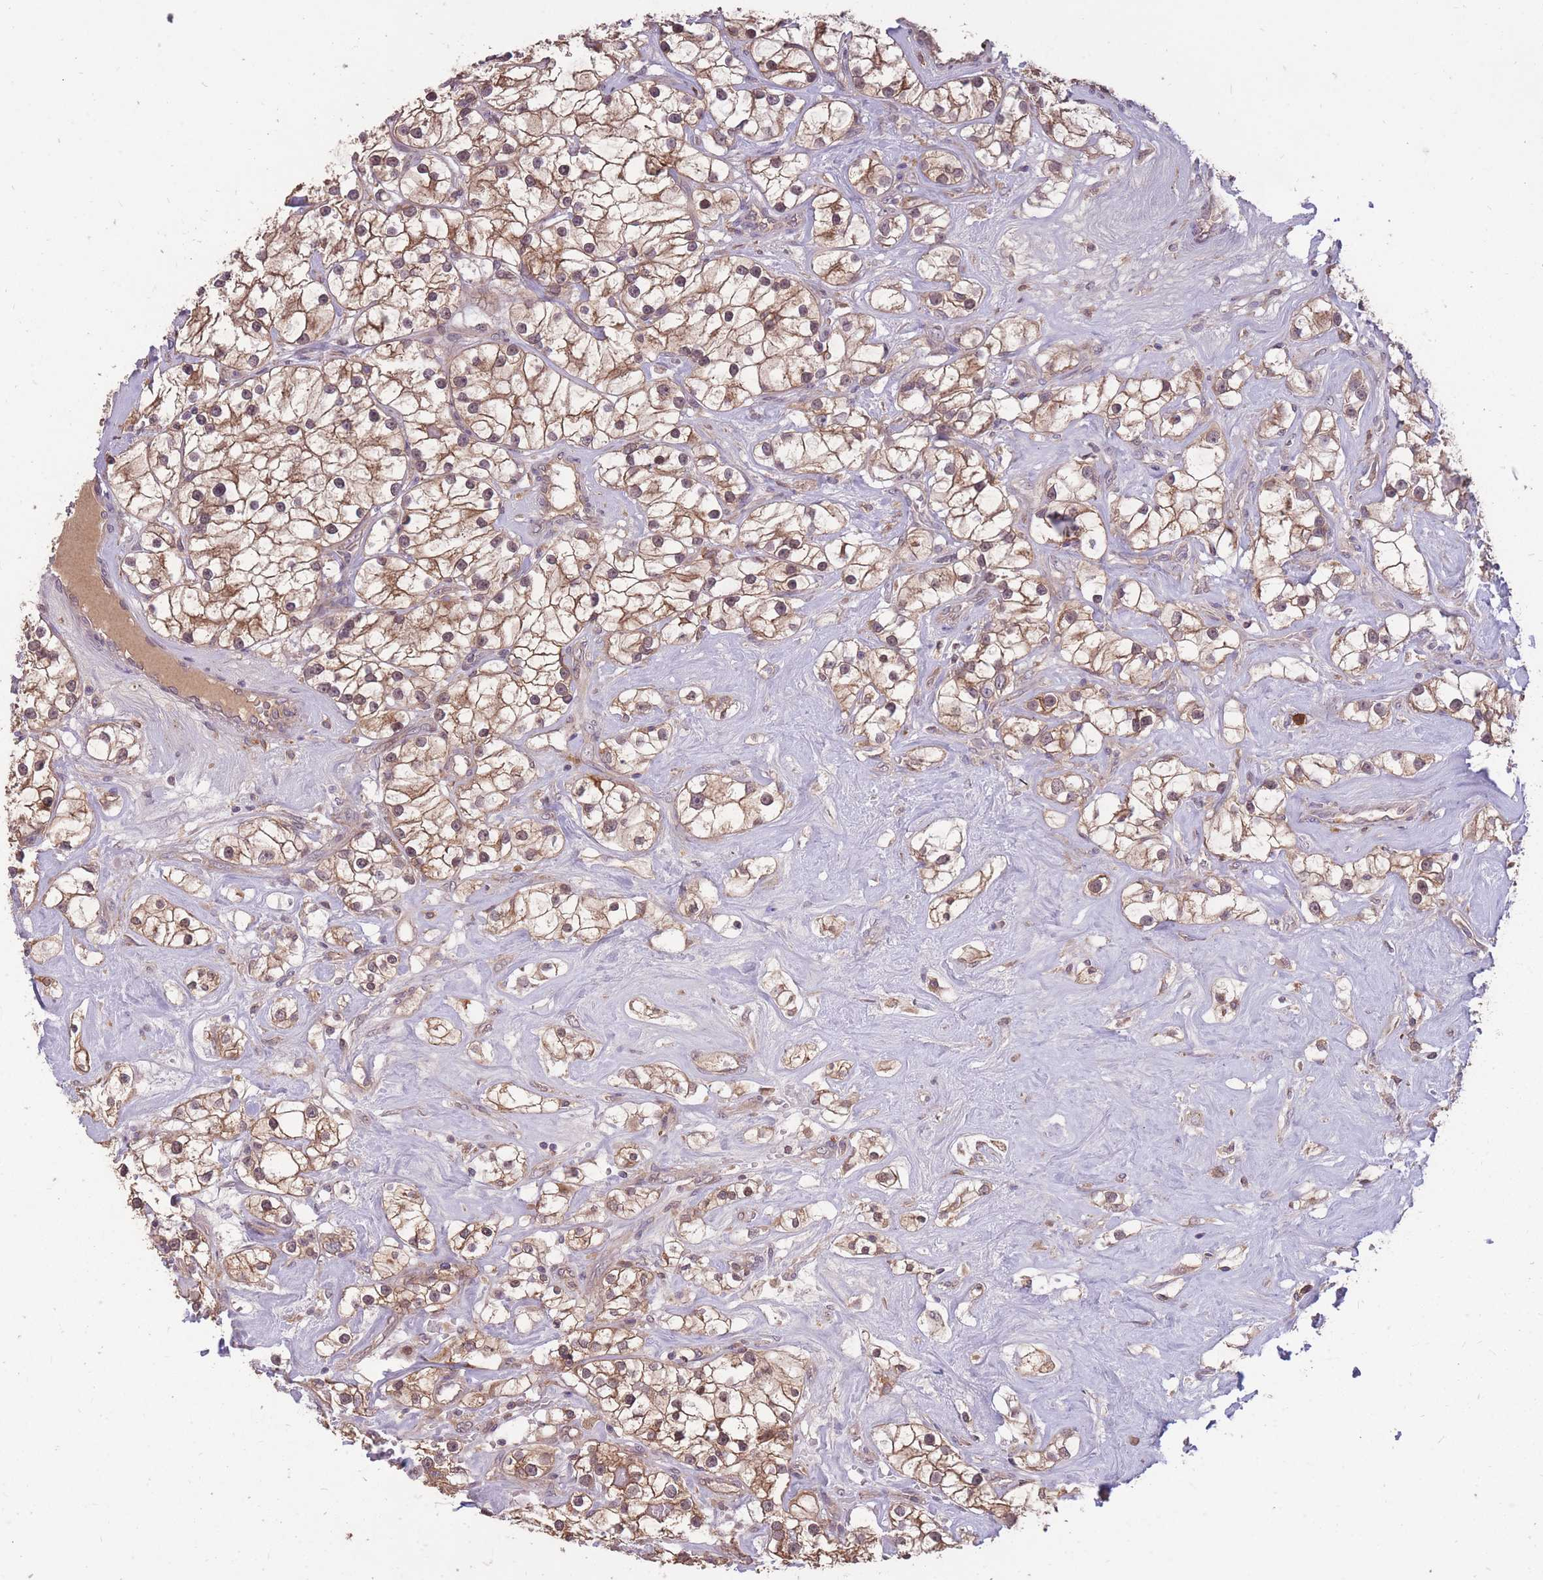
{"staining": {"intensity": "moderate", "quantity": ">75%", "location": "cytoplasmic/membranous"}, "tissue": "renal cancer", "cell_type": "Tumor cells", "image_type": "cancer", "snomed": [{"axis": "morphology", "description": "Adenocarcinoma, NOS"}, {"axis": "topography", "description": "Kidney"}], "caption": "Moderate cytoplasmic/membranous protein expression is appreciated in approximately >75% of tumor cells in renal cancer.", "gene": "IGF2BP2", "patient": {"sex": "male", "age": 77}}